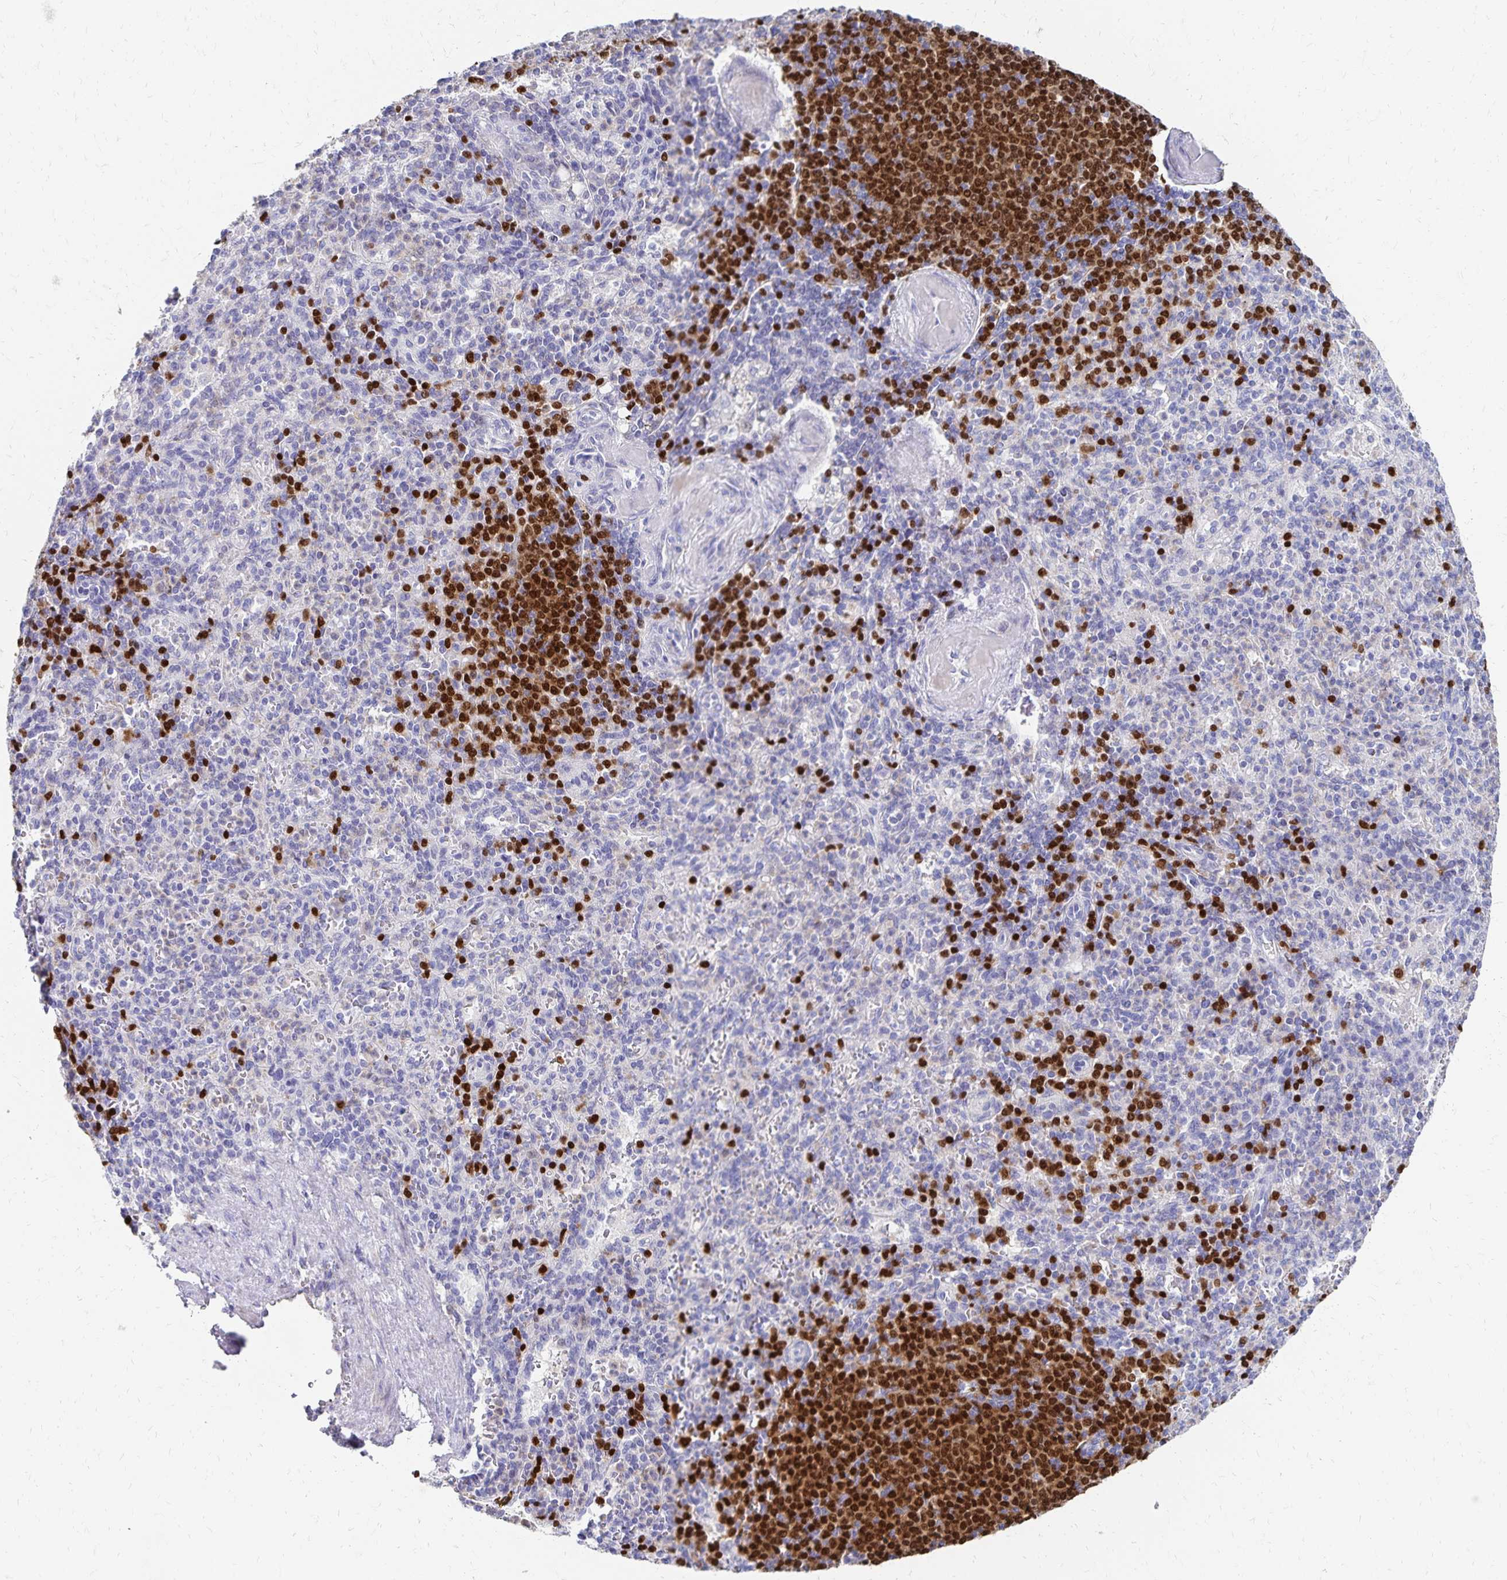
{"staining": {"intensity": "strong", "quantity": "<25%", "location": "nuclear"}, "tissue": "spleen", "cell_type": "Cells in red pulp", "image_type": "normal", "snomed": [{"axis": "morphology", "description": "Normal tissue, NOS"}, {"axis": "topography", "description": "Spleen"}], "caption": "IHC image of normal spleen: human spleen stained using immunohistochemistry (IHC) displays medium levels of strong protein expression localized specifically in the nuclear of cells in red pulp, appearing as a nuclear brown color.", "gene": "PAX5", "patient": {"sex": "female", "age": 74}}